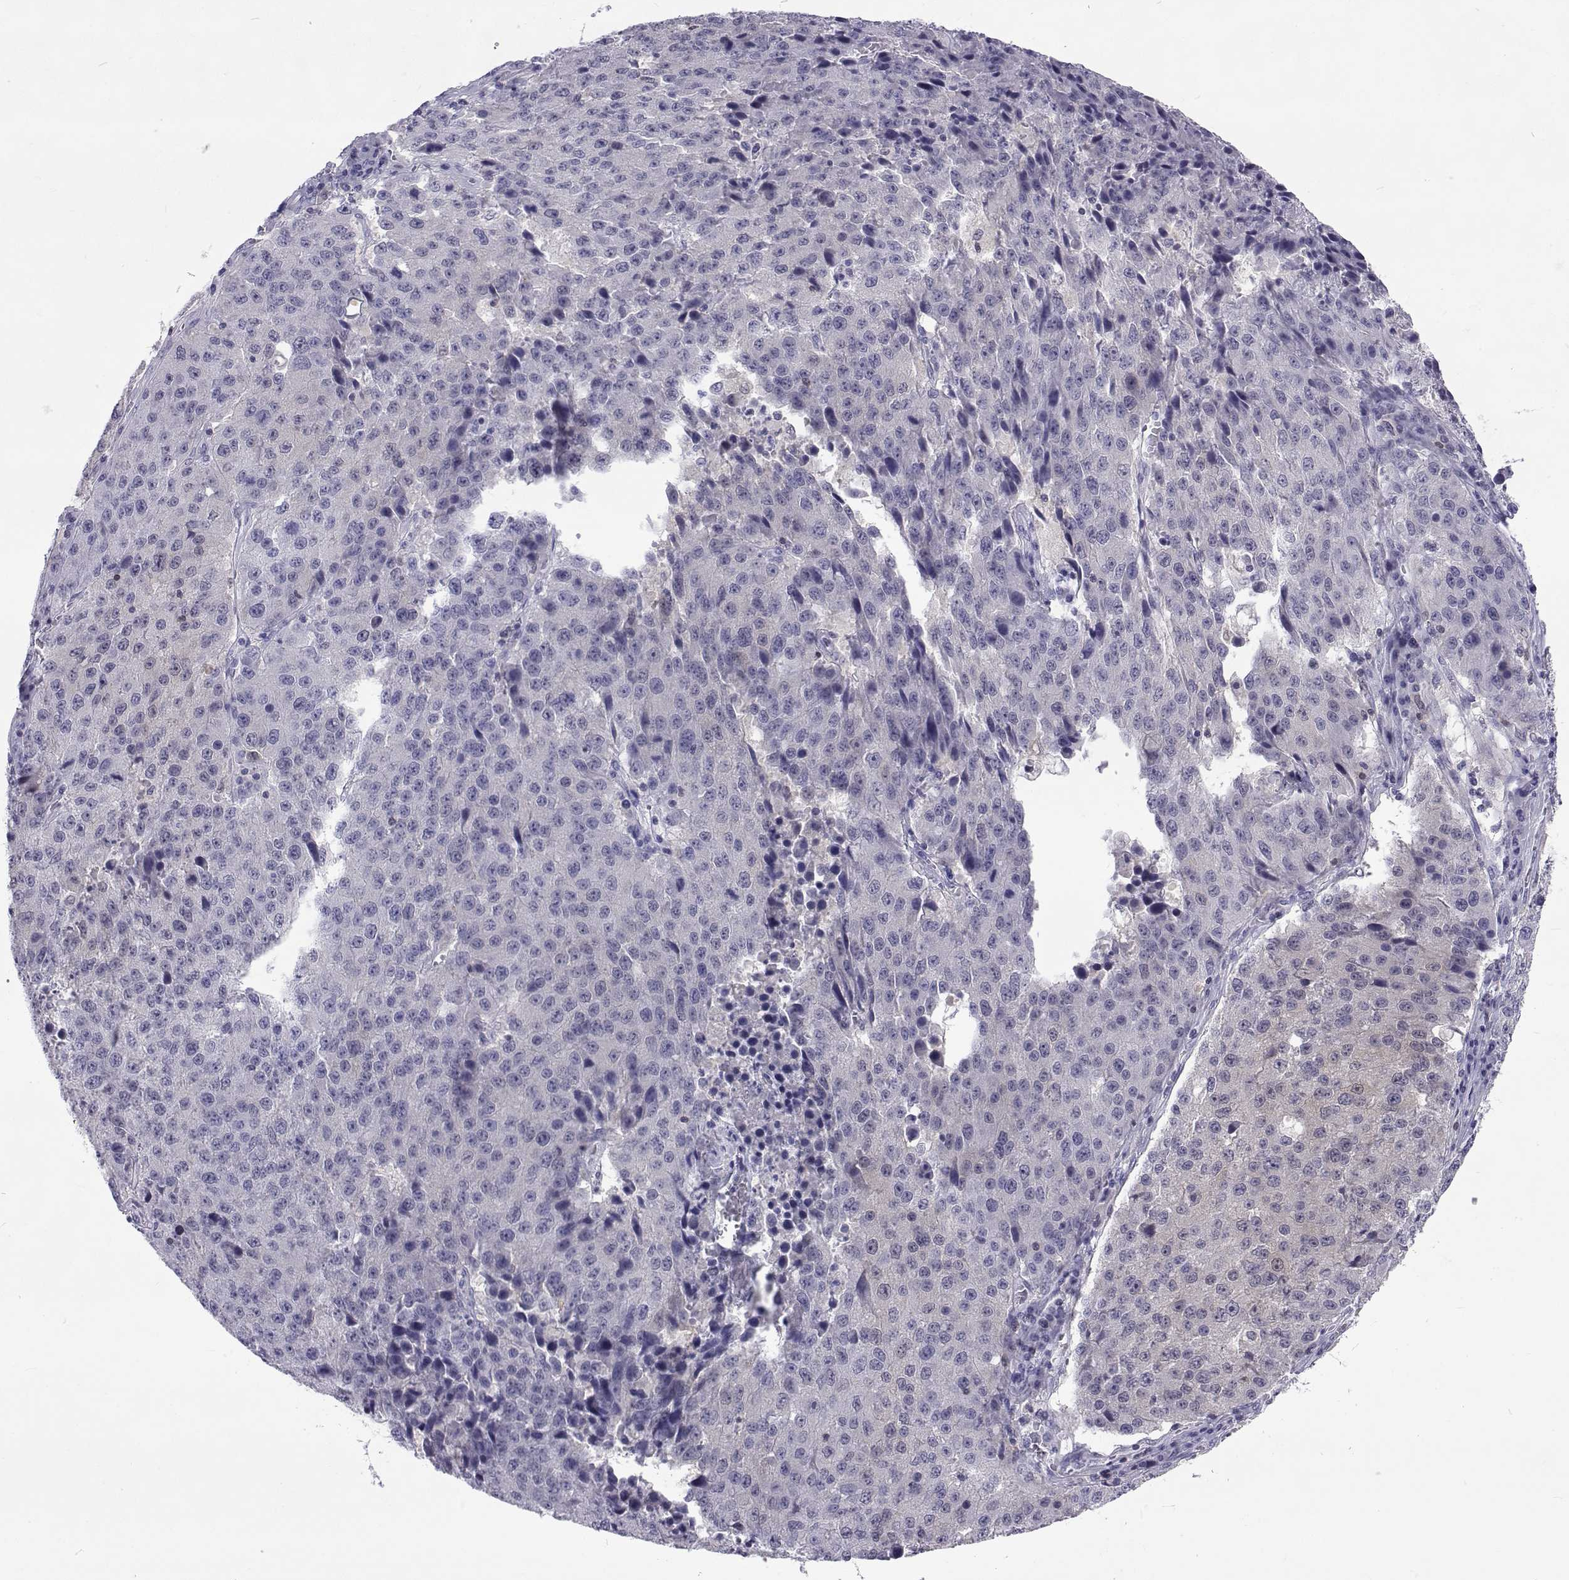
{"staining": {"intensity": "negative", "quantity": "none", "location": "none"}, "tissue": "stomach cancer", "cell_type": "Tumor cells", "image_type": "cancer", "snomed": [{"axis": "morphology", "description": "Adenocarcinoma, NOS"}, {"axis": "topography", "description": "Stomach"}], "caption": "Immunohistochemical staining of stomach cancer exhibits no significant positivity in tumor cells.", "gene": "GALM", "patient": {"sex": "male", "age": 71}}